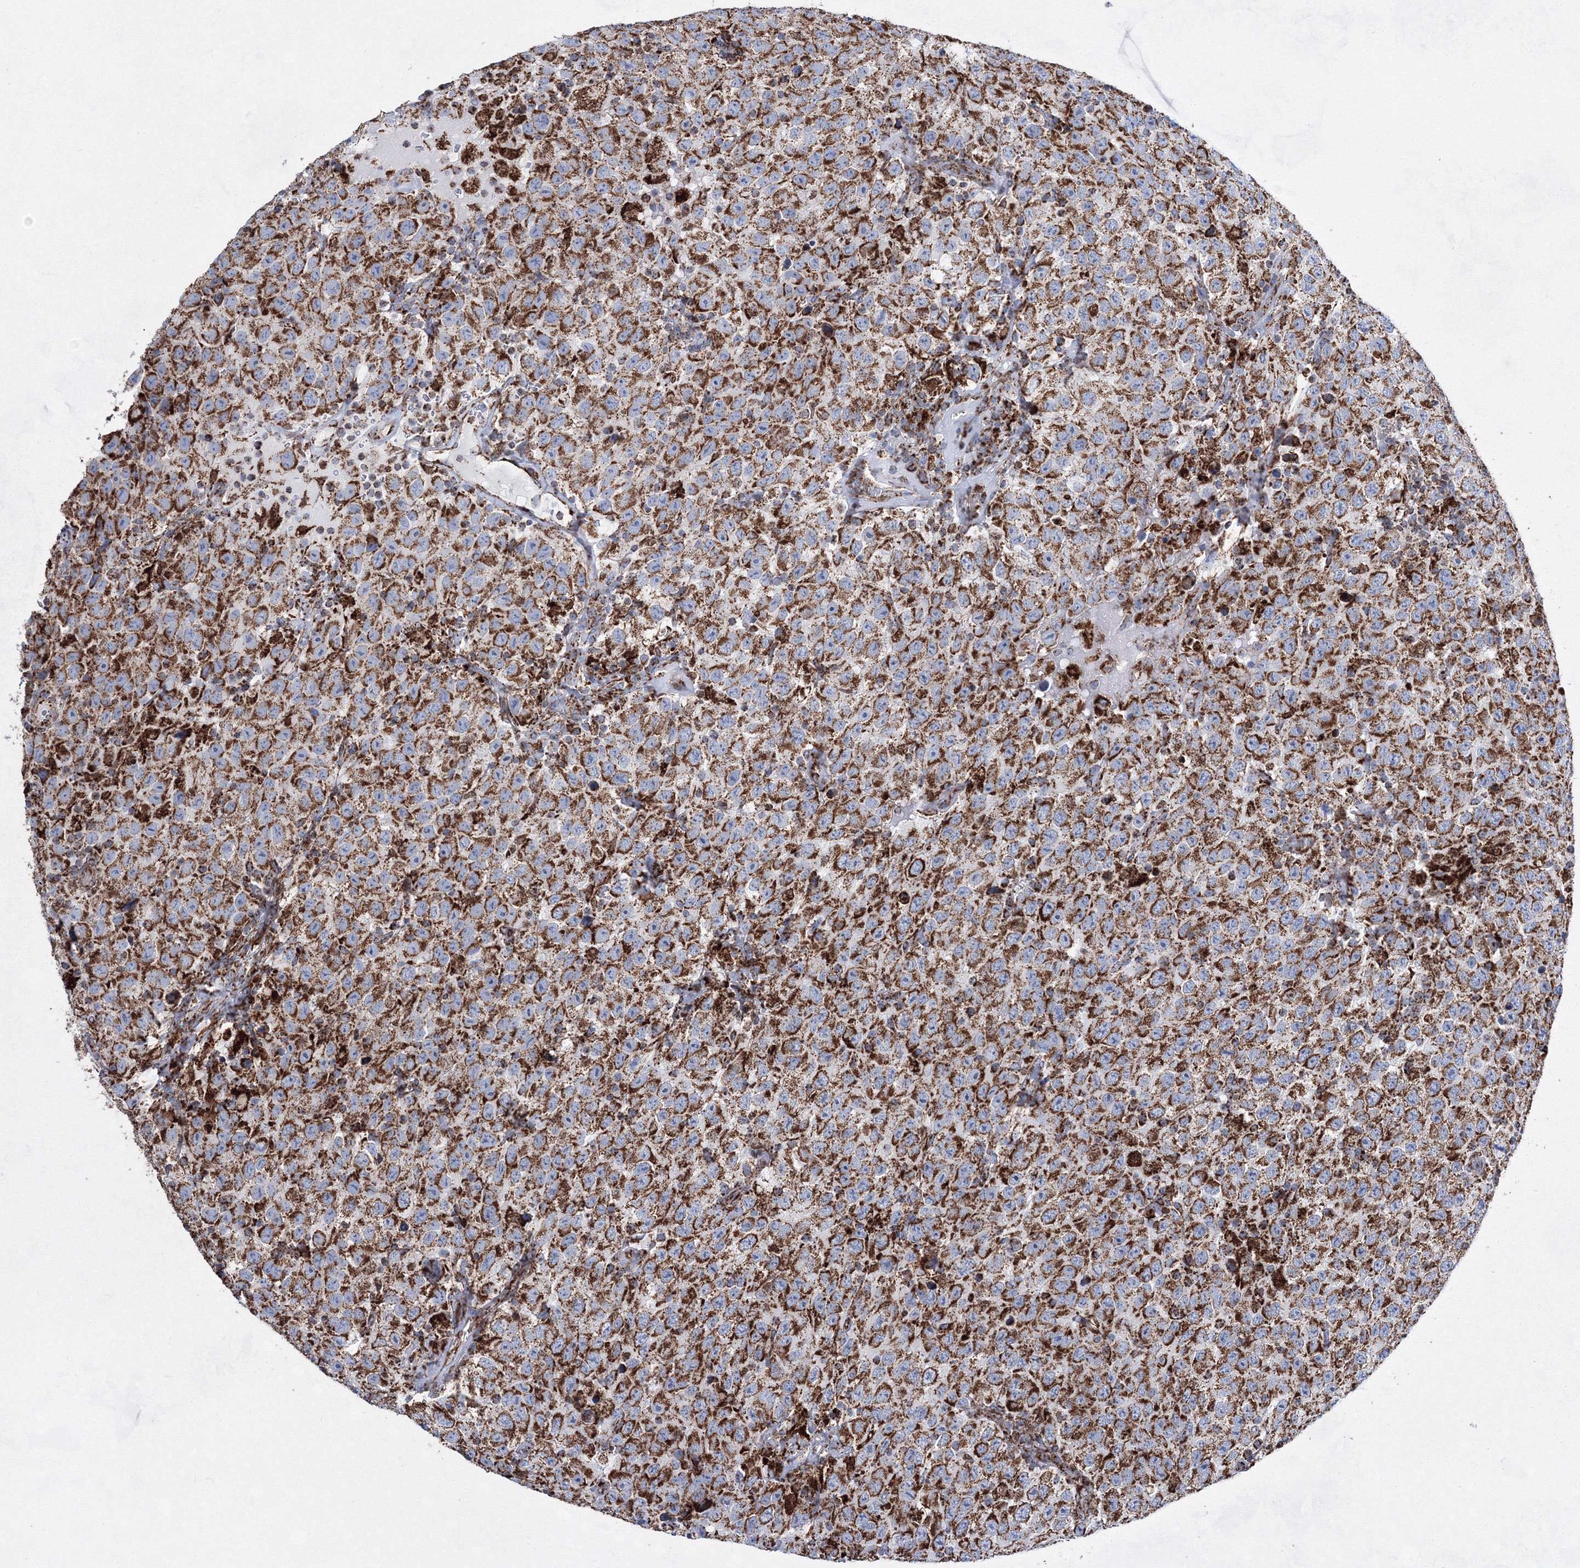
{"staining": {"intensity": "strong", "quantity": ">75%", "location": "cytoplasmic/membranous"}, "tissue": "testis cancer", "cell_type": "Tumor cells", "image_type": "cancer", "snomed": [{"axis": "morphology", "description": "Seminoma, NOS"}, {"axis": "topography", "description": "Testis"}], "caption": "This micrograph shows IHC staining of testis cancer, with high strong cytoplasmic/membranous expression in approximately >75% of tumor cells.", "gene": "HADHB", "patient": {"sex": "male", "age": 41}}